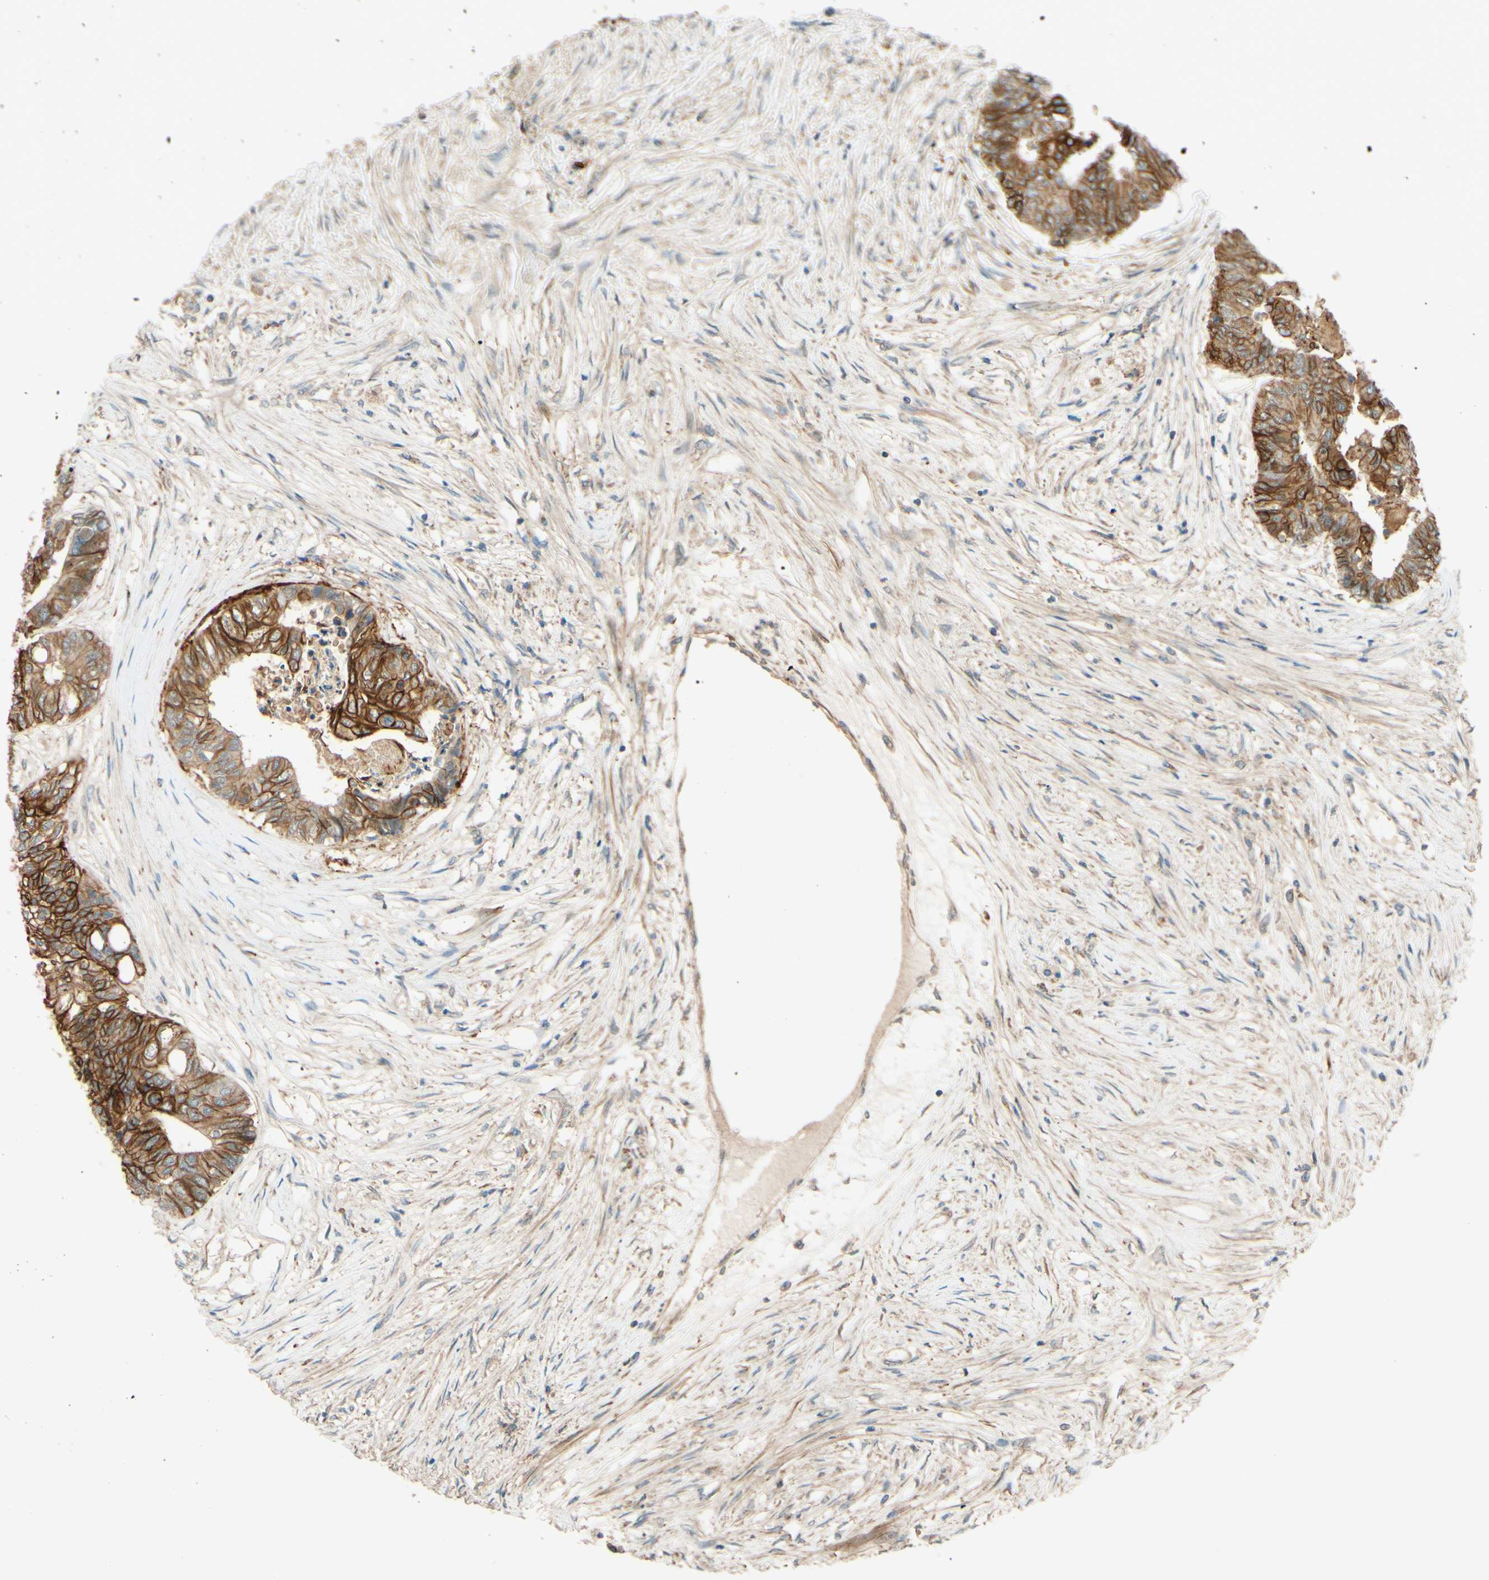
{"staining": {"intensity": "strong", "quantity": ">75%", "location": "cytoplasmic/membranous"}, "tissue": "colorectal cancer", "cell_type": "Tumor cells", "image_type": "cancer", "snomed": [{"axis": "morphology", "description": "Adenocarcinoma, NOS"}, {"axis": "topography", "description": "Rectum"}], "caption": "Immunohistochemistry (IHC) (DAB (3,3'-diaminobenzidine)) staining of colorectal adenocarcinoma exhibits strong cytoplasmic/membranous protein positivity in about >75% of tumor cells.", "gene": "ADAM17", "patient": {"sex": "male", "age": 63}}